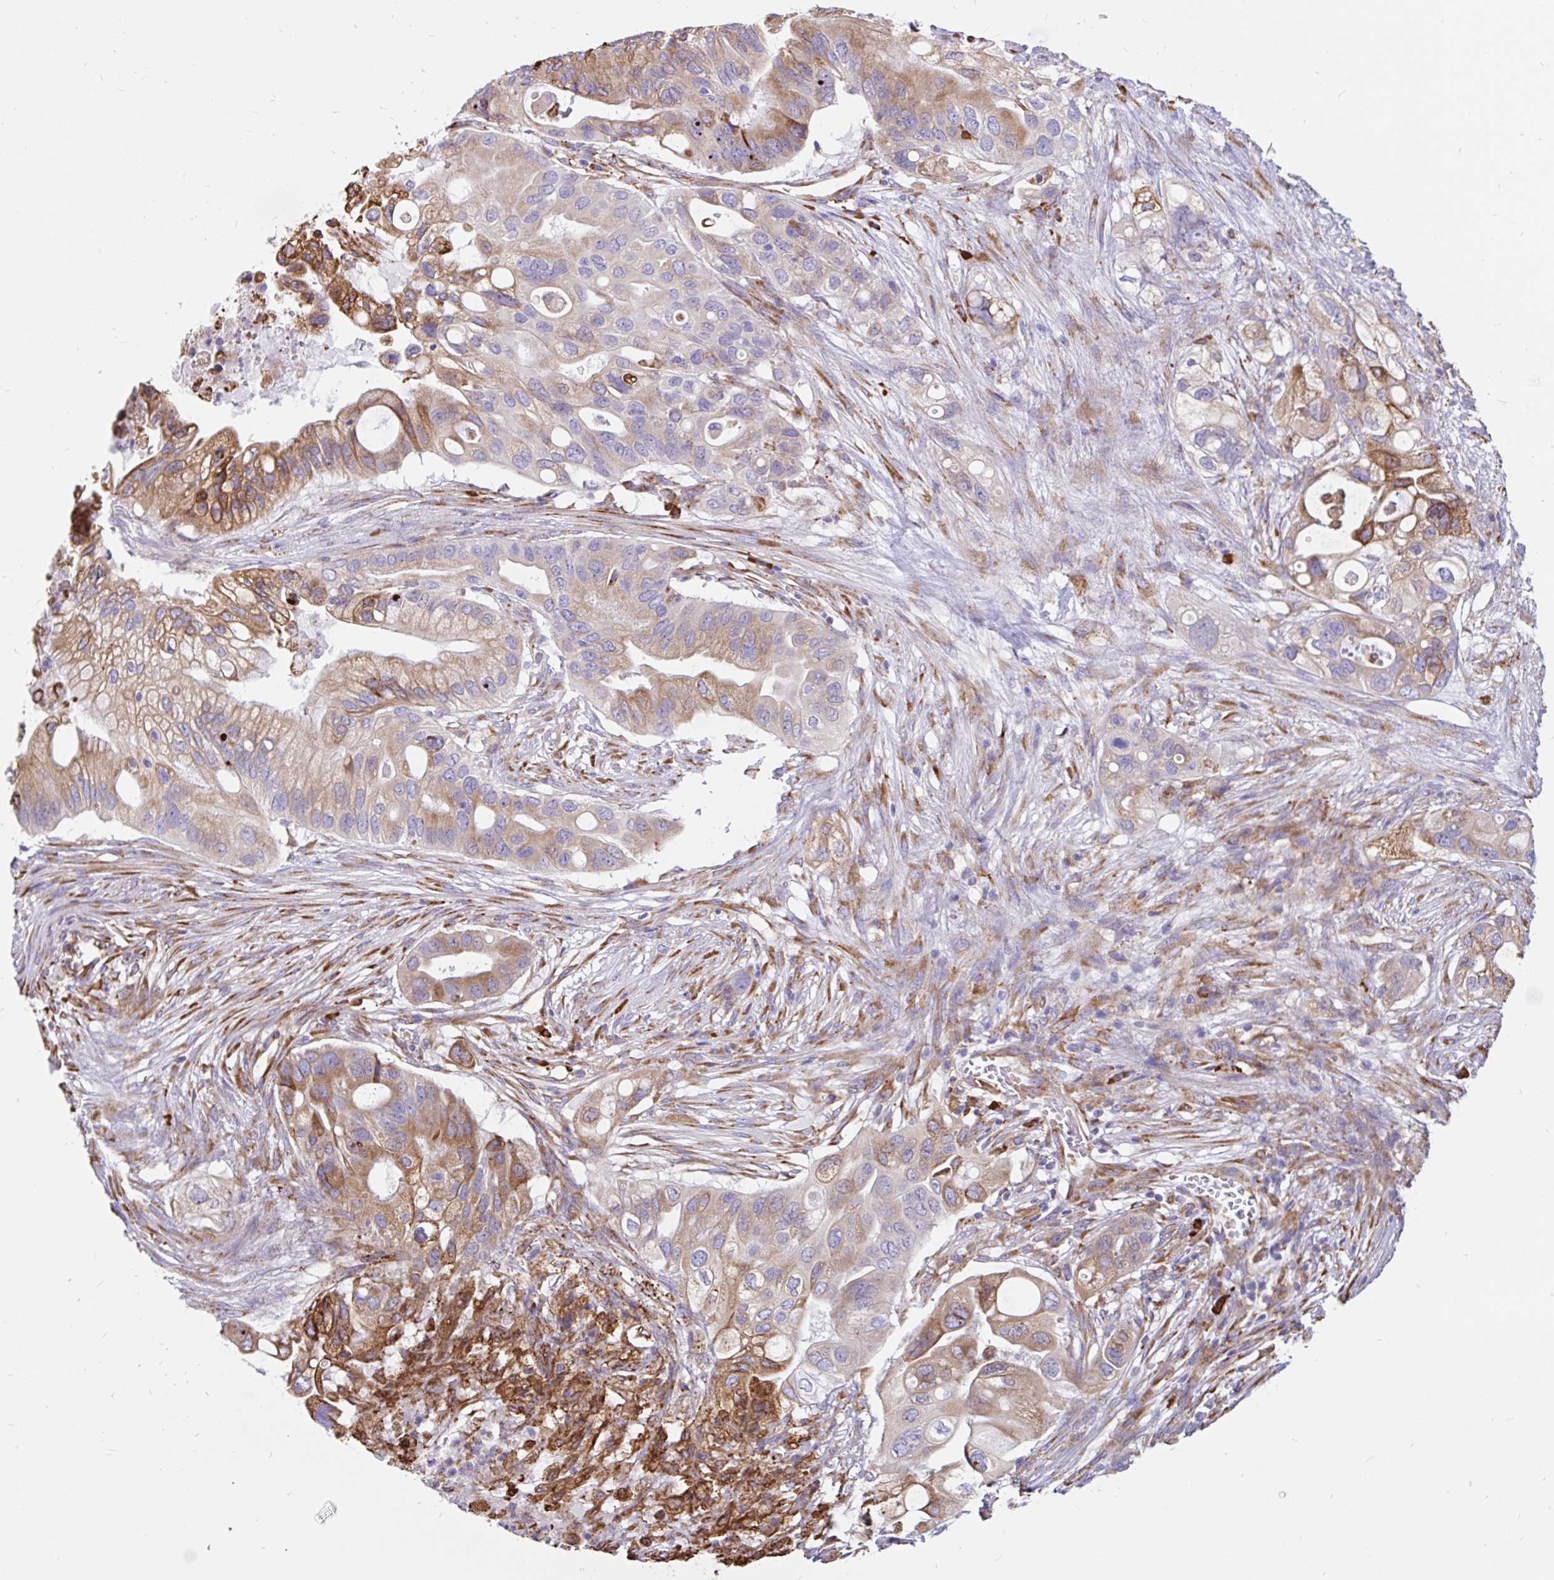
{"staining": {"intensity": "moderate", "quantity": "25%-75%", "location": "cytoplasmic/membranous"}, "tissue": "pancreatic cancer", "cell_type": "Tumor cells", "image_type": "cancer", "snomed": [{"axis": "morphology", "description": "Adenocarcinoma, NOS"}, {"axis": "topography", "description": "Pancreas"}], "caption": "Adenocarcinoma (pancreatic) stained with a brown dye shows moderate cytoplasmic/membranous positive staining in about 25%-75% of tumor cells.", "gene": "EML5", "patient": {"sex": "female", "age": 72}}